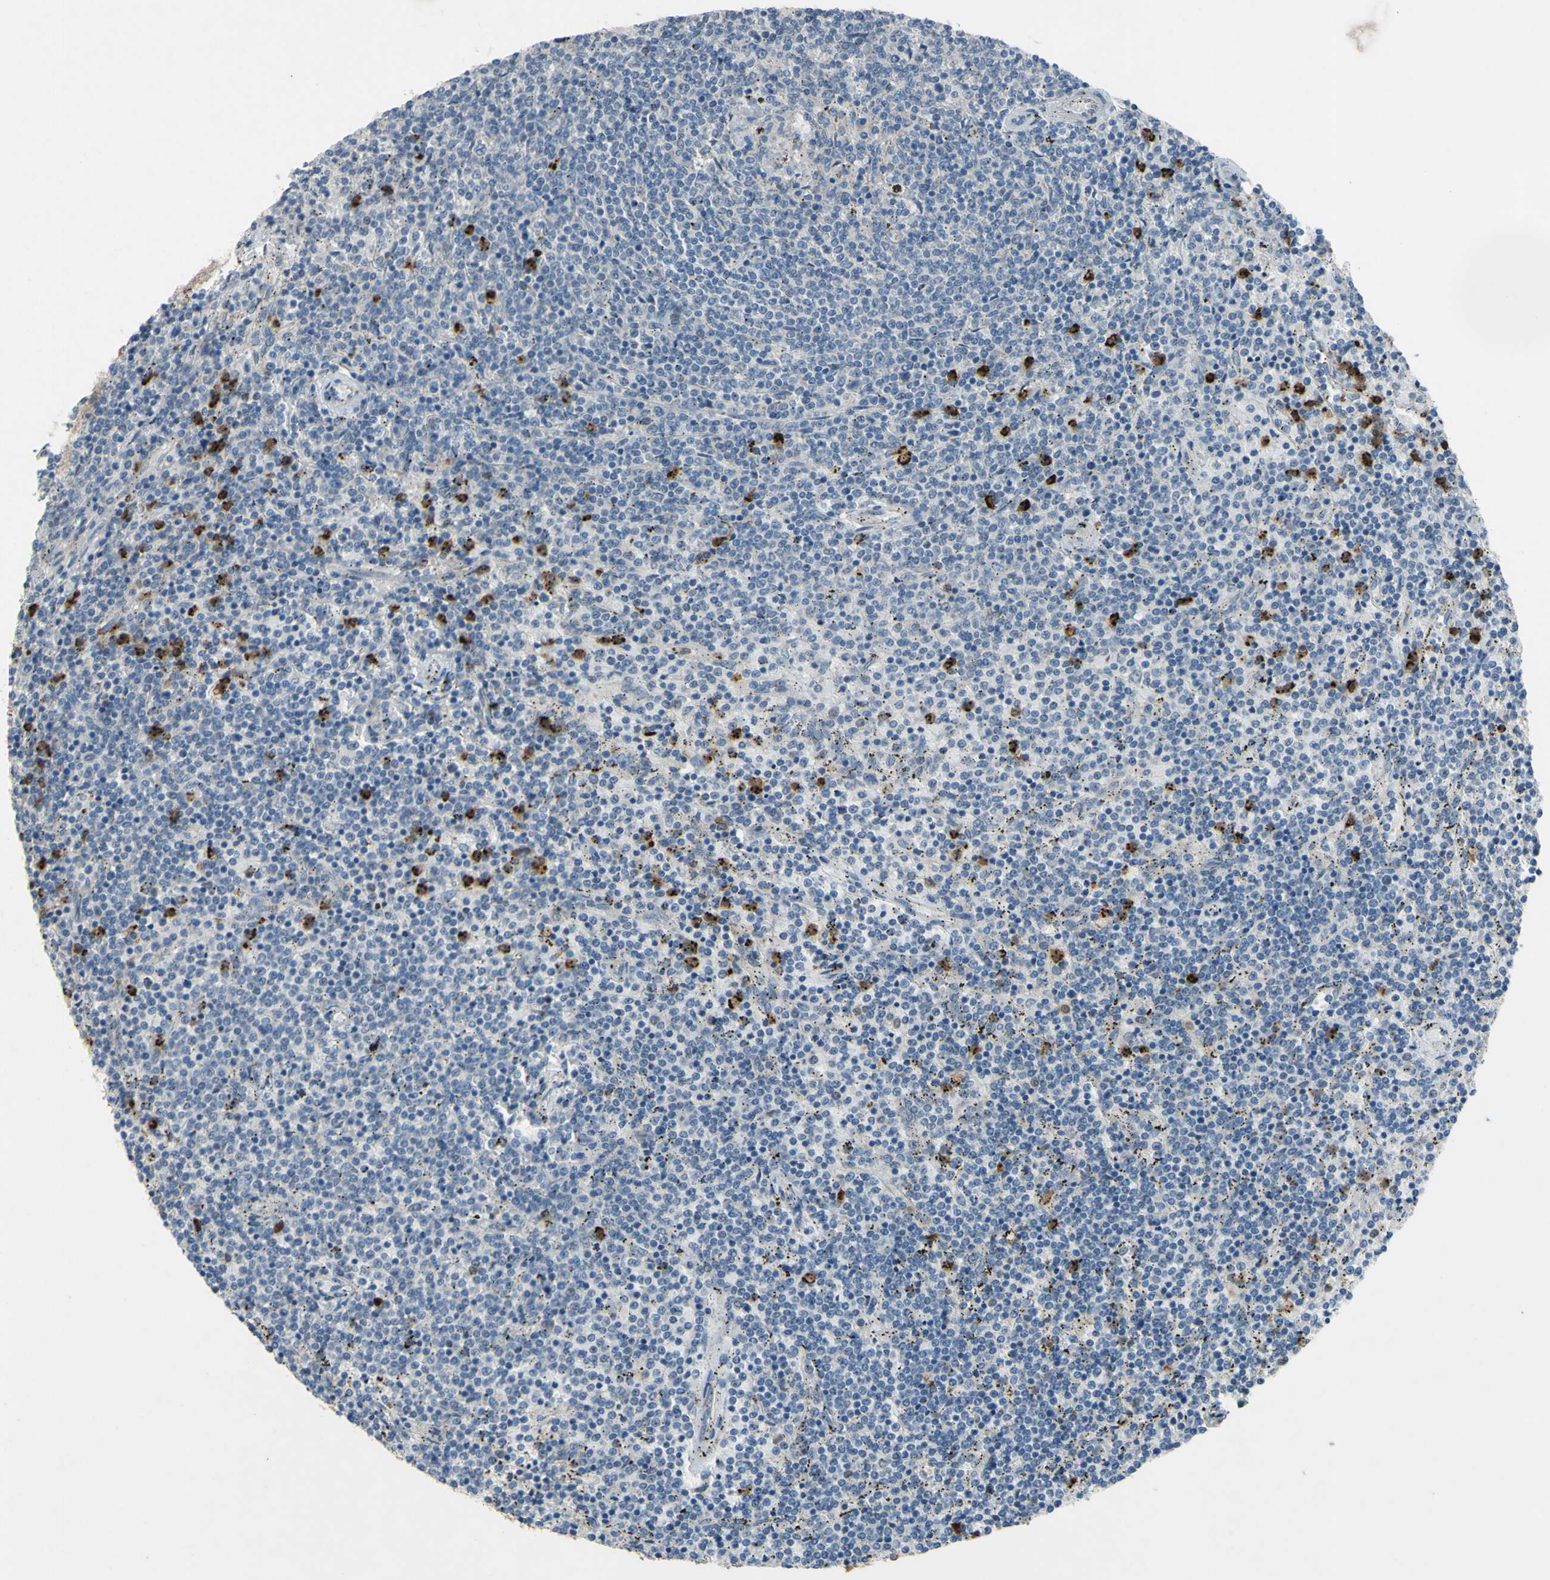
{"staining": {"intensity": "negative", "quantity": "none", "location": "none"}, "tissue": "lymphoma", "cell_type": "Tumor cells", "image_type": "cancer", "snomed": [{"axis": "morphology", "description": "Malignant lymphoma, non-Hodgkin's type, Low grade"}, {"axis": "topography", "description": "Spleen"}], "caption": "Tumor cells show no significant protein expression in low-grade malignant lymphoma, non-Hodgkin's type.", "gene": "GRAMD2B", "patient": {"sex": "female", "age": 50}}